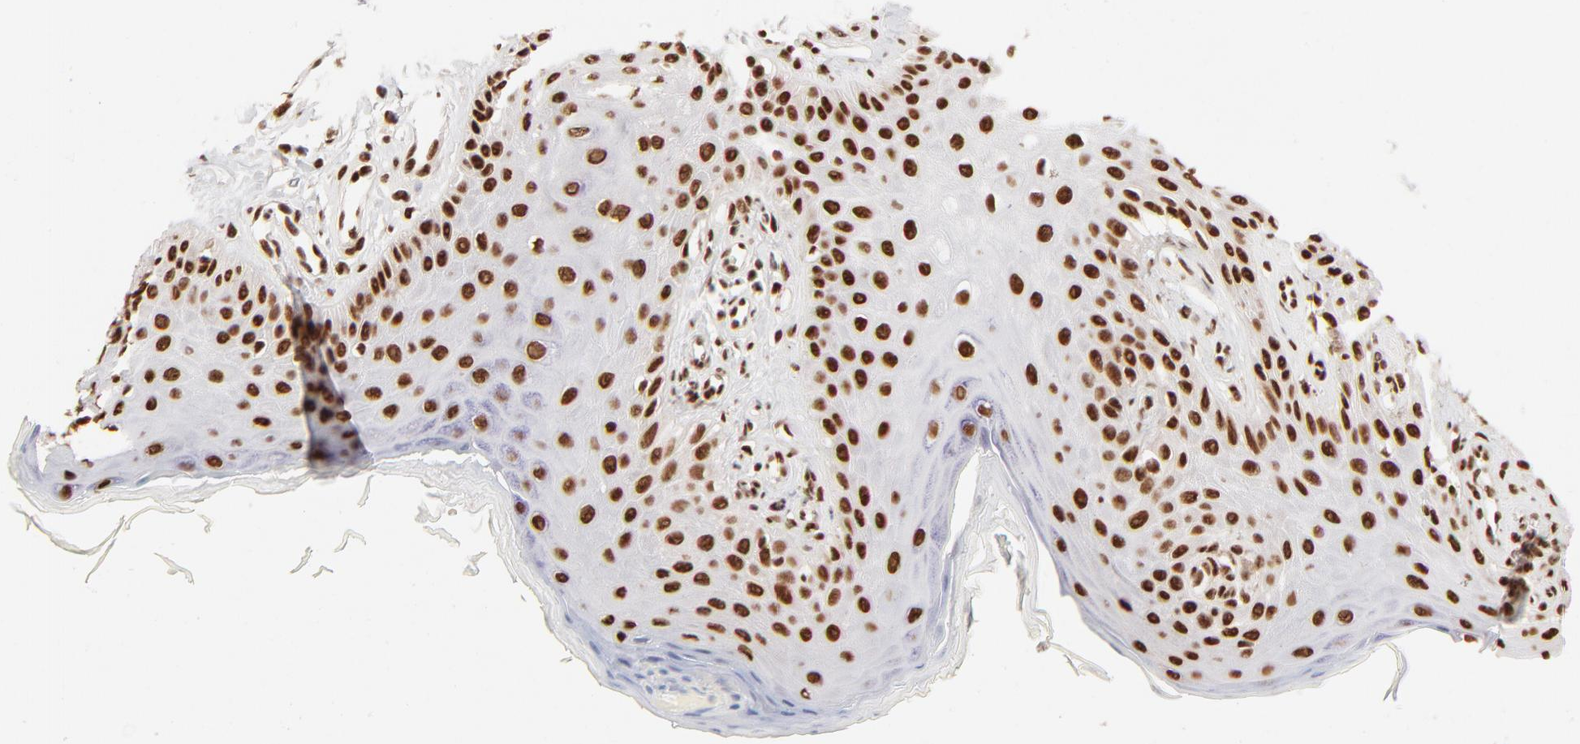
{"staining": {"intensity": "strong", "quantity": ">75%", "location": "nuclear"}, "tissue": "skin cancer", "cell_type": "Tumor cells", "image_type": "cancer", "snomed": [{"axis": "morphology", "description": "Squamous cell carcinoma, NOS"}, {"axis": "topography", "description": "Skin"}], "caption": "DAB (3,3'-diaminobenzidine) immunohistochemical staining of skin squamous cell carcinoma displays strong nuclear protein staining in about >75% of tumor cells. The staining was performed using DAB to visualize the protein expression in brown, while the nuclei were stained in blue with hematoxylin (Magnification: 20x).", "gene": "TARDBP", "patient": {"sex": "female", "age": 40}}